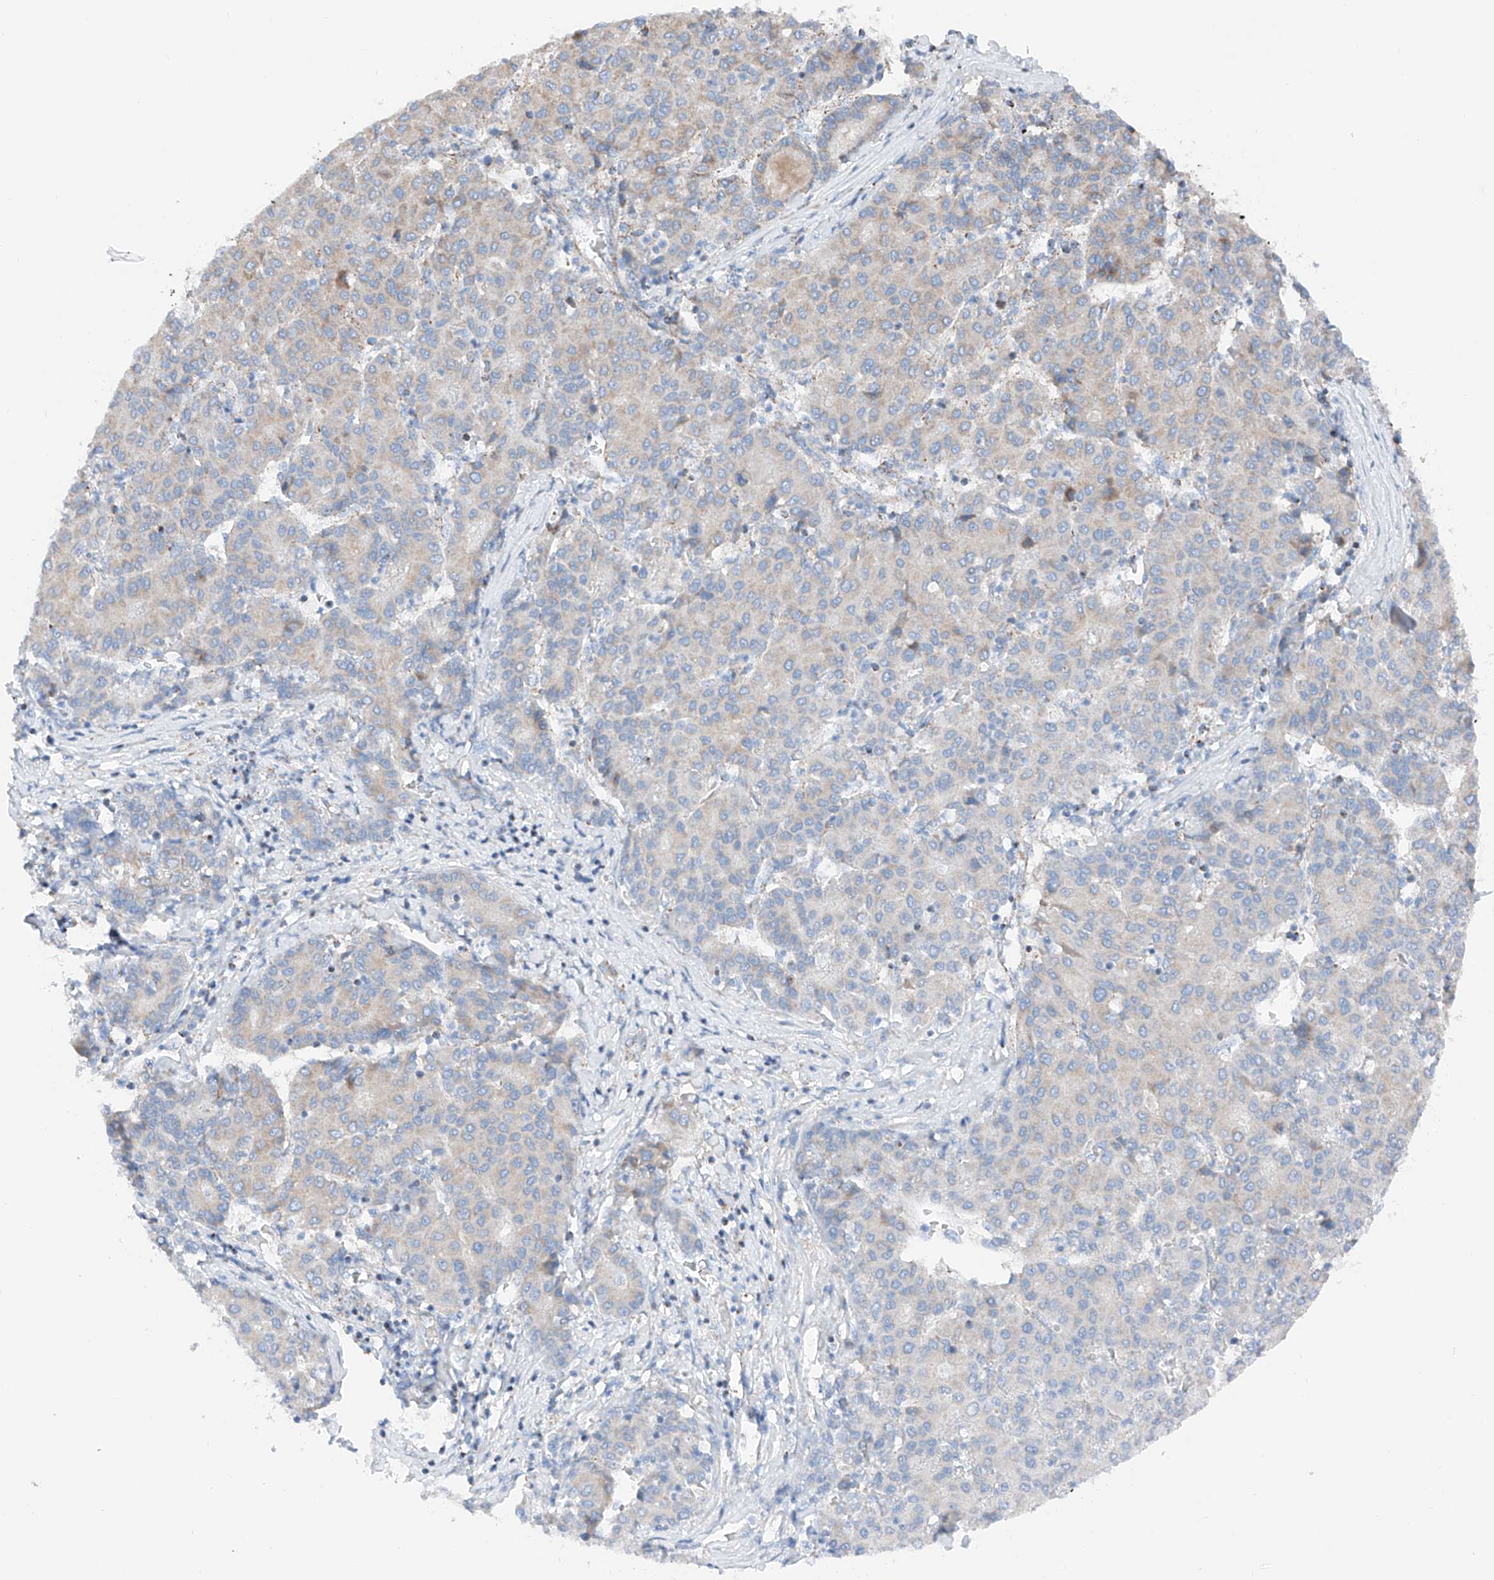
{"staining": {"intensity": "weak", "quantity": "<25%", "location": "cytoplasmic/membranous"}, "tissue": "liver cancer", "cell_type": "Tumor cells", "image_type": "cancer", "snomed": [{"axis": "morphology", "description": "Carcinoma, Hepatocellular, NOS"}, {"axis": "topography", "description": "Liver"}], "caption": "High power microscopy photomicrograph of an immunohistochemistry image of liver cancer (hepatocellular carcinoma), revealing no significant expression in tumor cells.", "gene": "MRAP", "patient": {"sex": "male", "age": 65}}